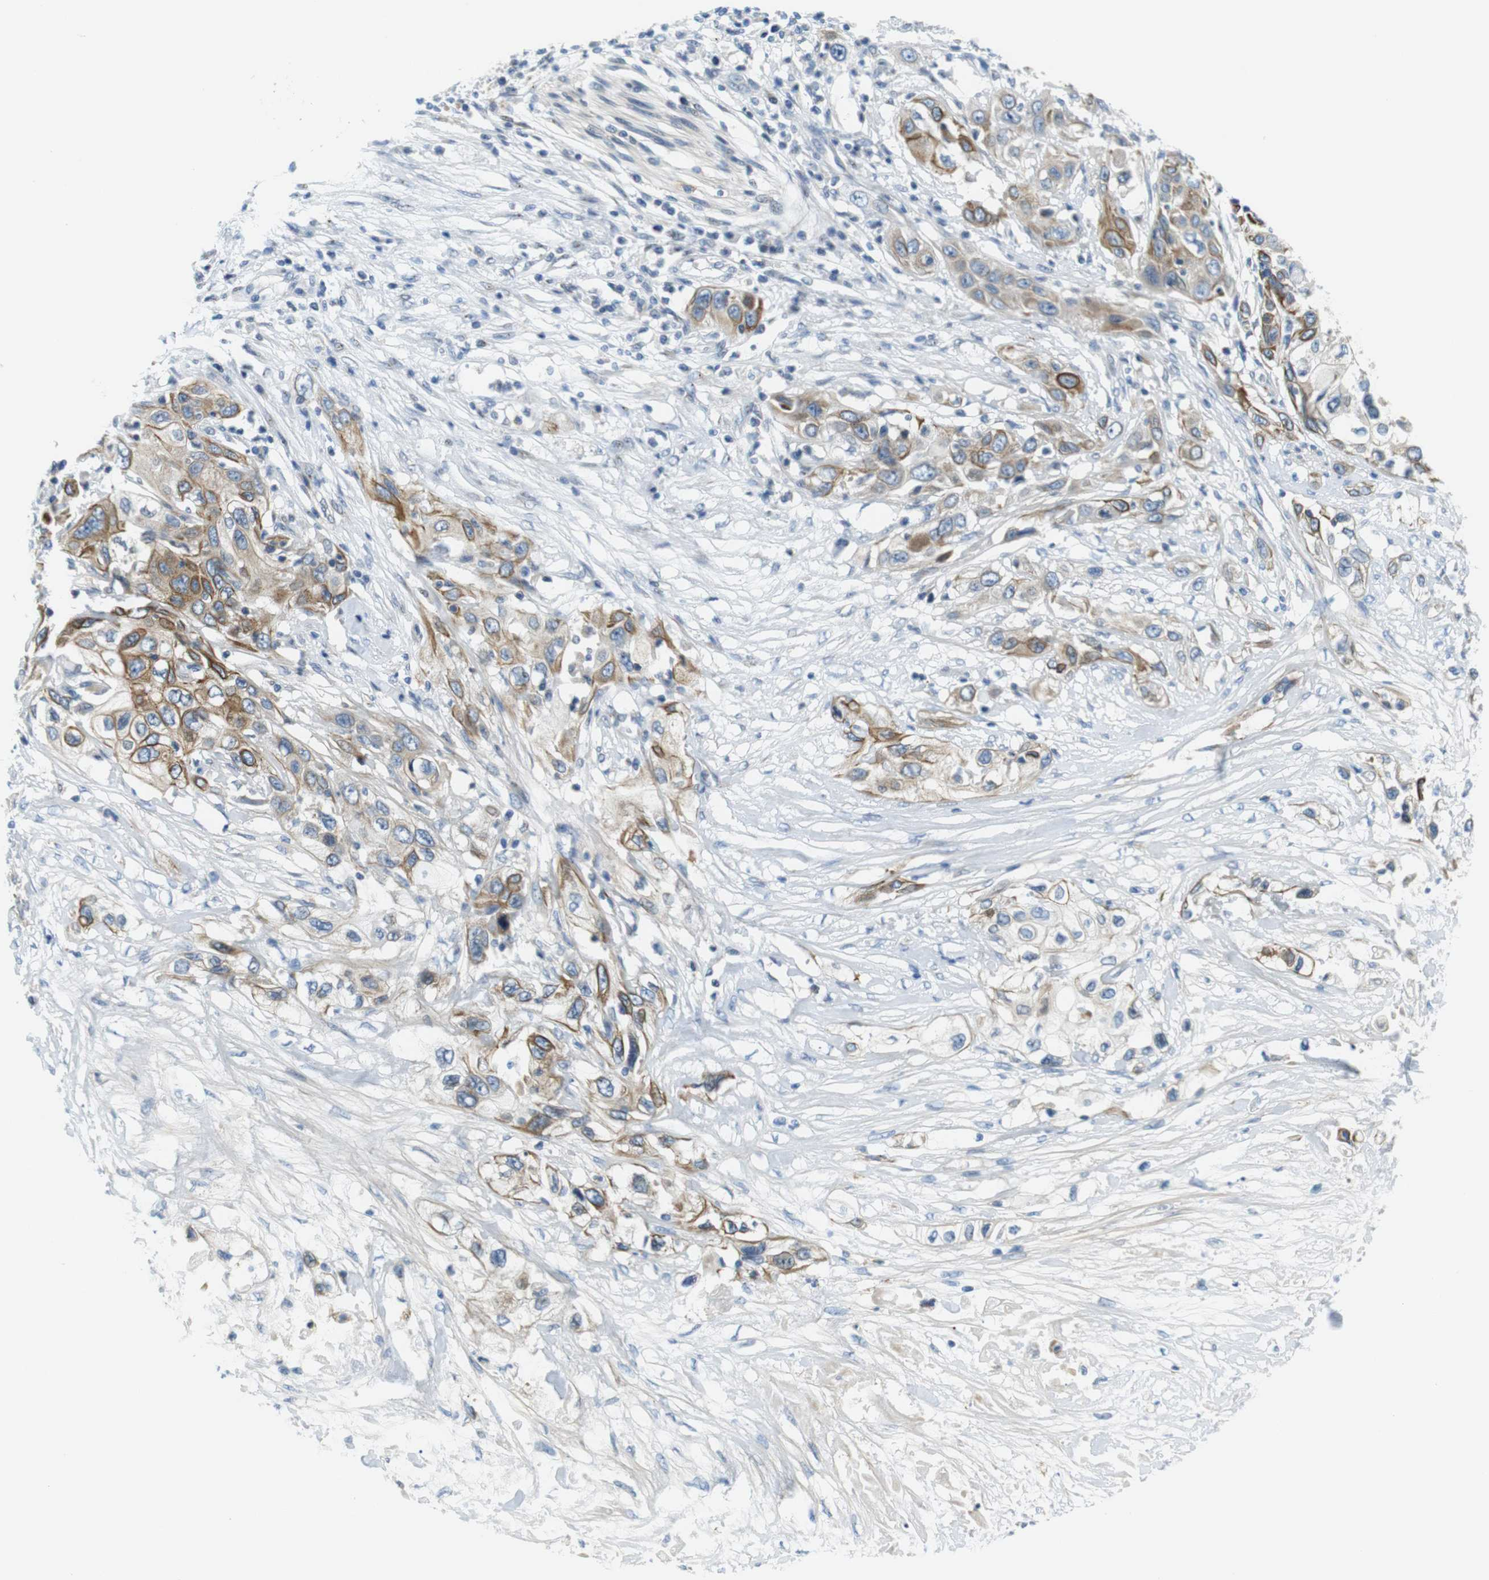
{"staining": {"intensity": "moderate", "quantity": "25%-75%", "location": "cytoplasmic/membranous"}, "tissue": "pancreatic cancer", "cell_type": "Tumor cells", "image_type": "cancer", "snomed": [{"axis": "morphology", "description": "Adenocarcinoma, NOS"}, {"axis": "topography", "description": "Pancreas"}], "caption": "Pancreatic cancer (adenocarcinoma) was stained to show a protein in brown. There is medium levels of moderate cytoplasmic/membranous staining in approximately 25%-75% of tumor cells. The protein is shown in brown color, while the nuclei are stained blue.", "gene": "ZDHHC3", "patient": {"sex": "female", "age": 70}}